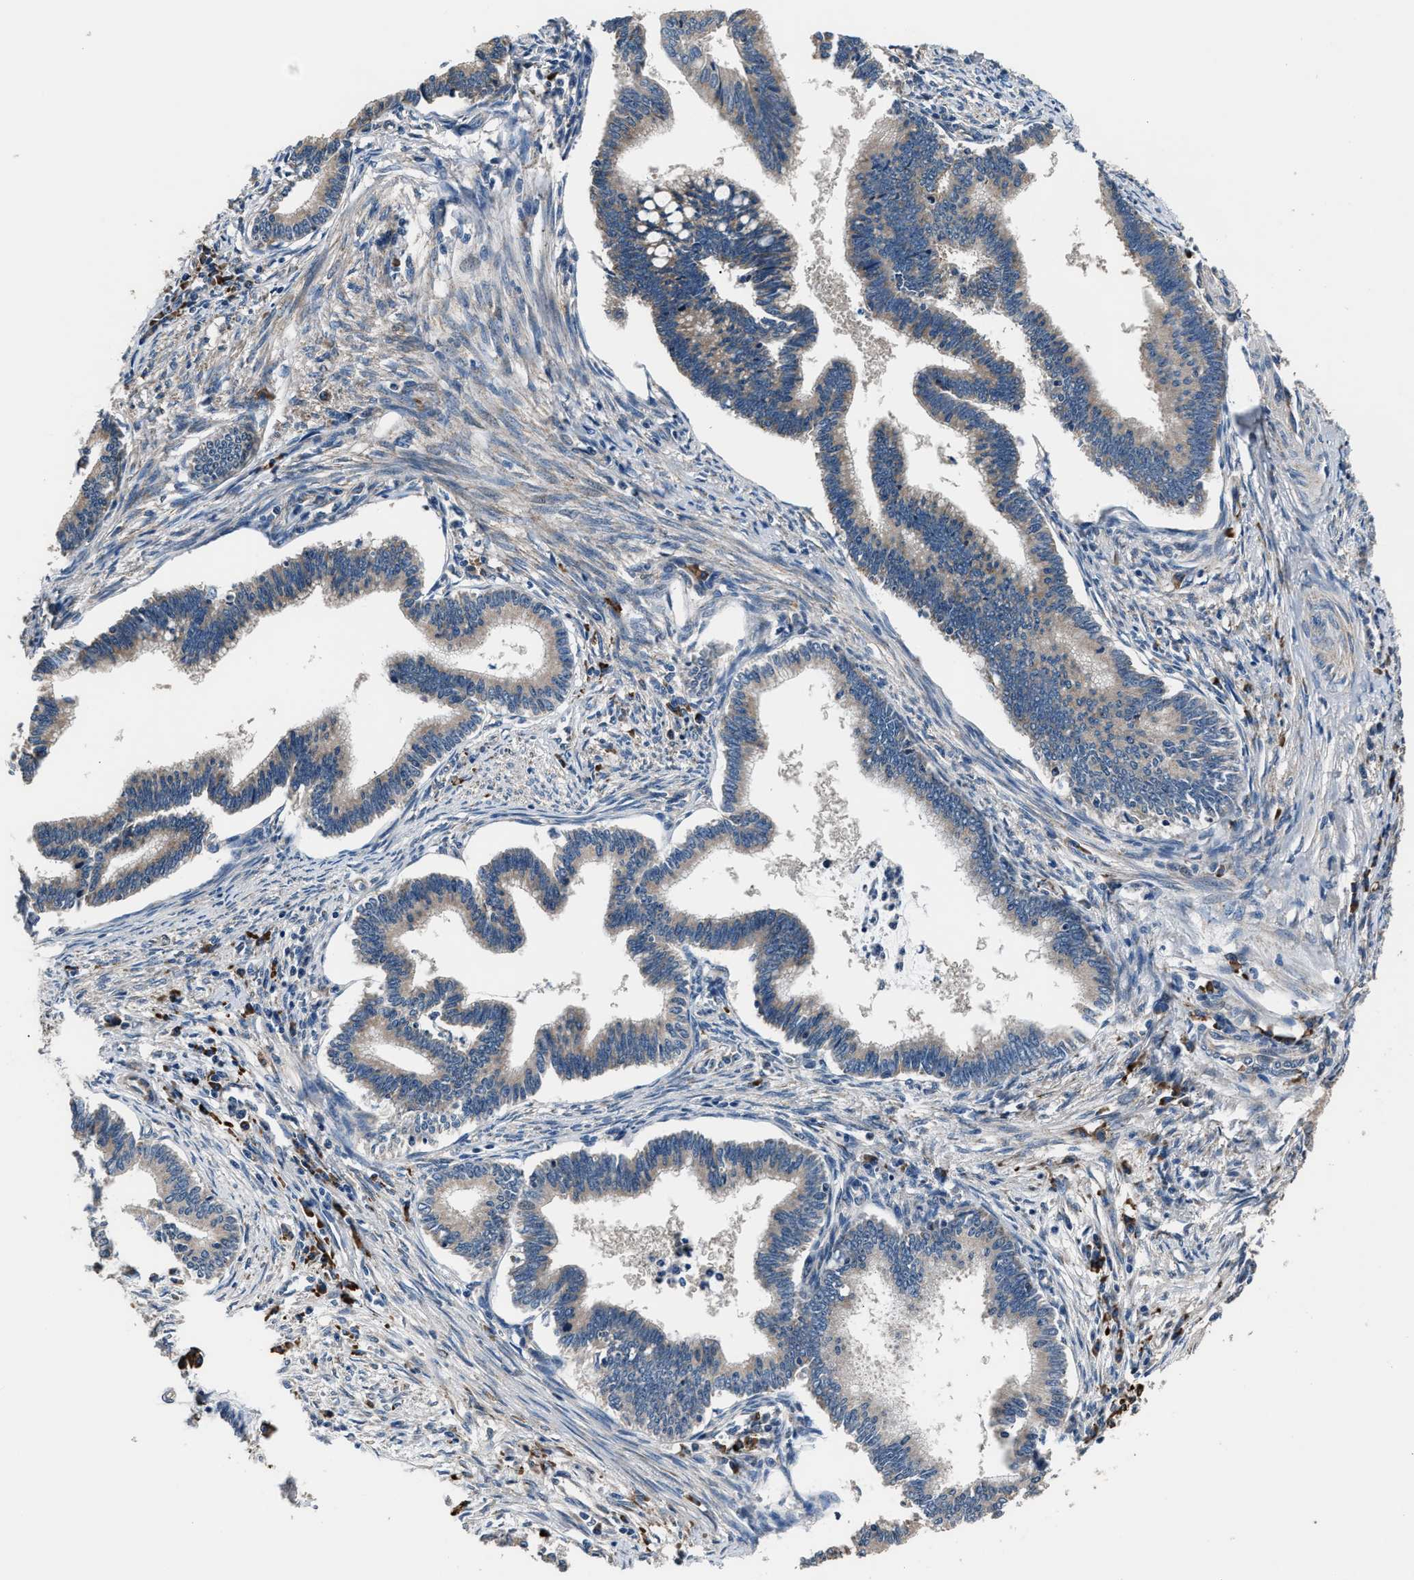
{"staining": {"intensity": "moderate", "quantity": "25%-75%", "location": "cytoplasmic/membranous"}, "tissue": "cervical cancer", "cell_type": "Tumor cells", "image_type": "cancer", "snomed": [{"axis": "morphology", "description": "Adenocarcinoma, NOS"}, {"axis": "topography", "description": "Cervix"}], "caption": "Tumor cells reveal medium levels of moderate cytoplasmic/membranous staining in approximately 25%-75% of cells in cervical adenocarcinoma.", "gene": "IMPDH2", "patient": {"sex": "female", "age": 36}}